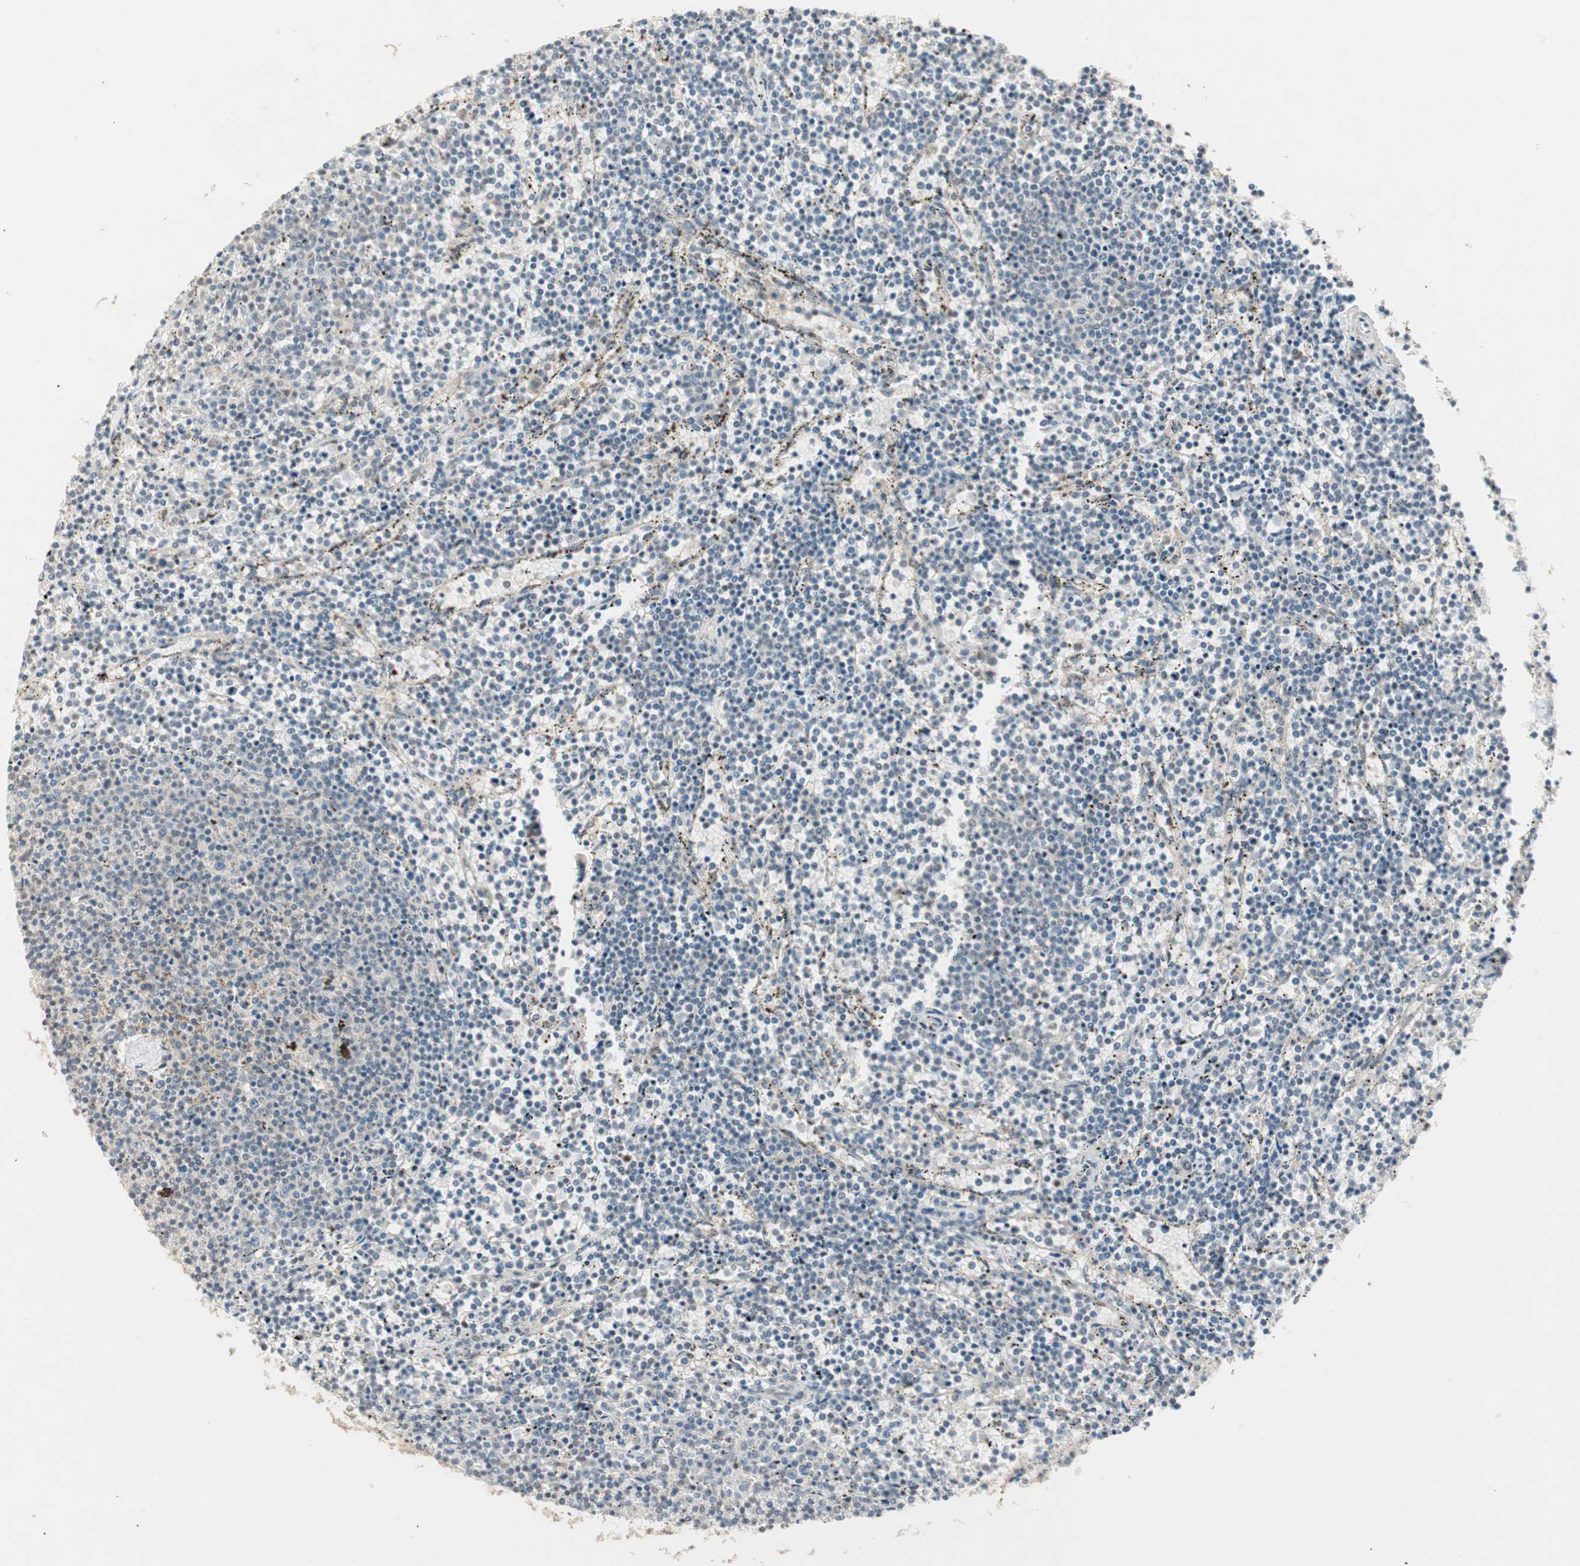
{"staining": {"intensity": "negative", "quantity": "none", "location": "none"}, "tissue": "lymphoma", "cell_type": "Tumor cells", "image_type": "cancer", "snomed": [{"axis": "morphology", "description": "Malignant lymphoma, non-Hodgkin's type, Low grade"}, {"axis": "topography", "description": "Spleen"}], "caption": "DAB (3,3'-diaminobenzidine) immunohistochemical staining of human lymphoma exhibits no significant expression in tumor cells.", "gene": "ACSL5", "patient": {"sex": "female", "age": 50}}